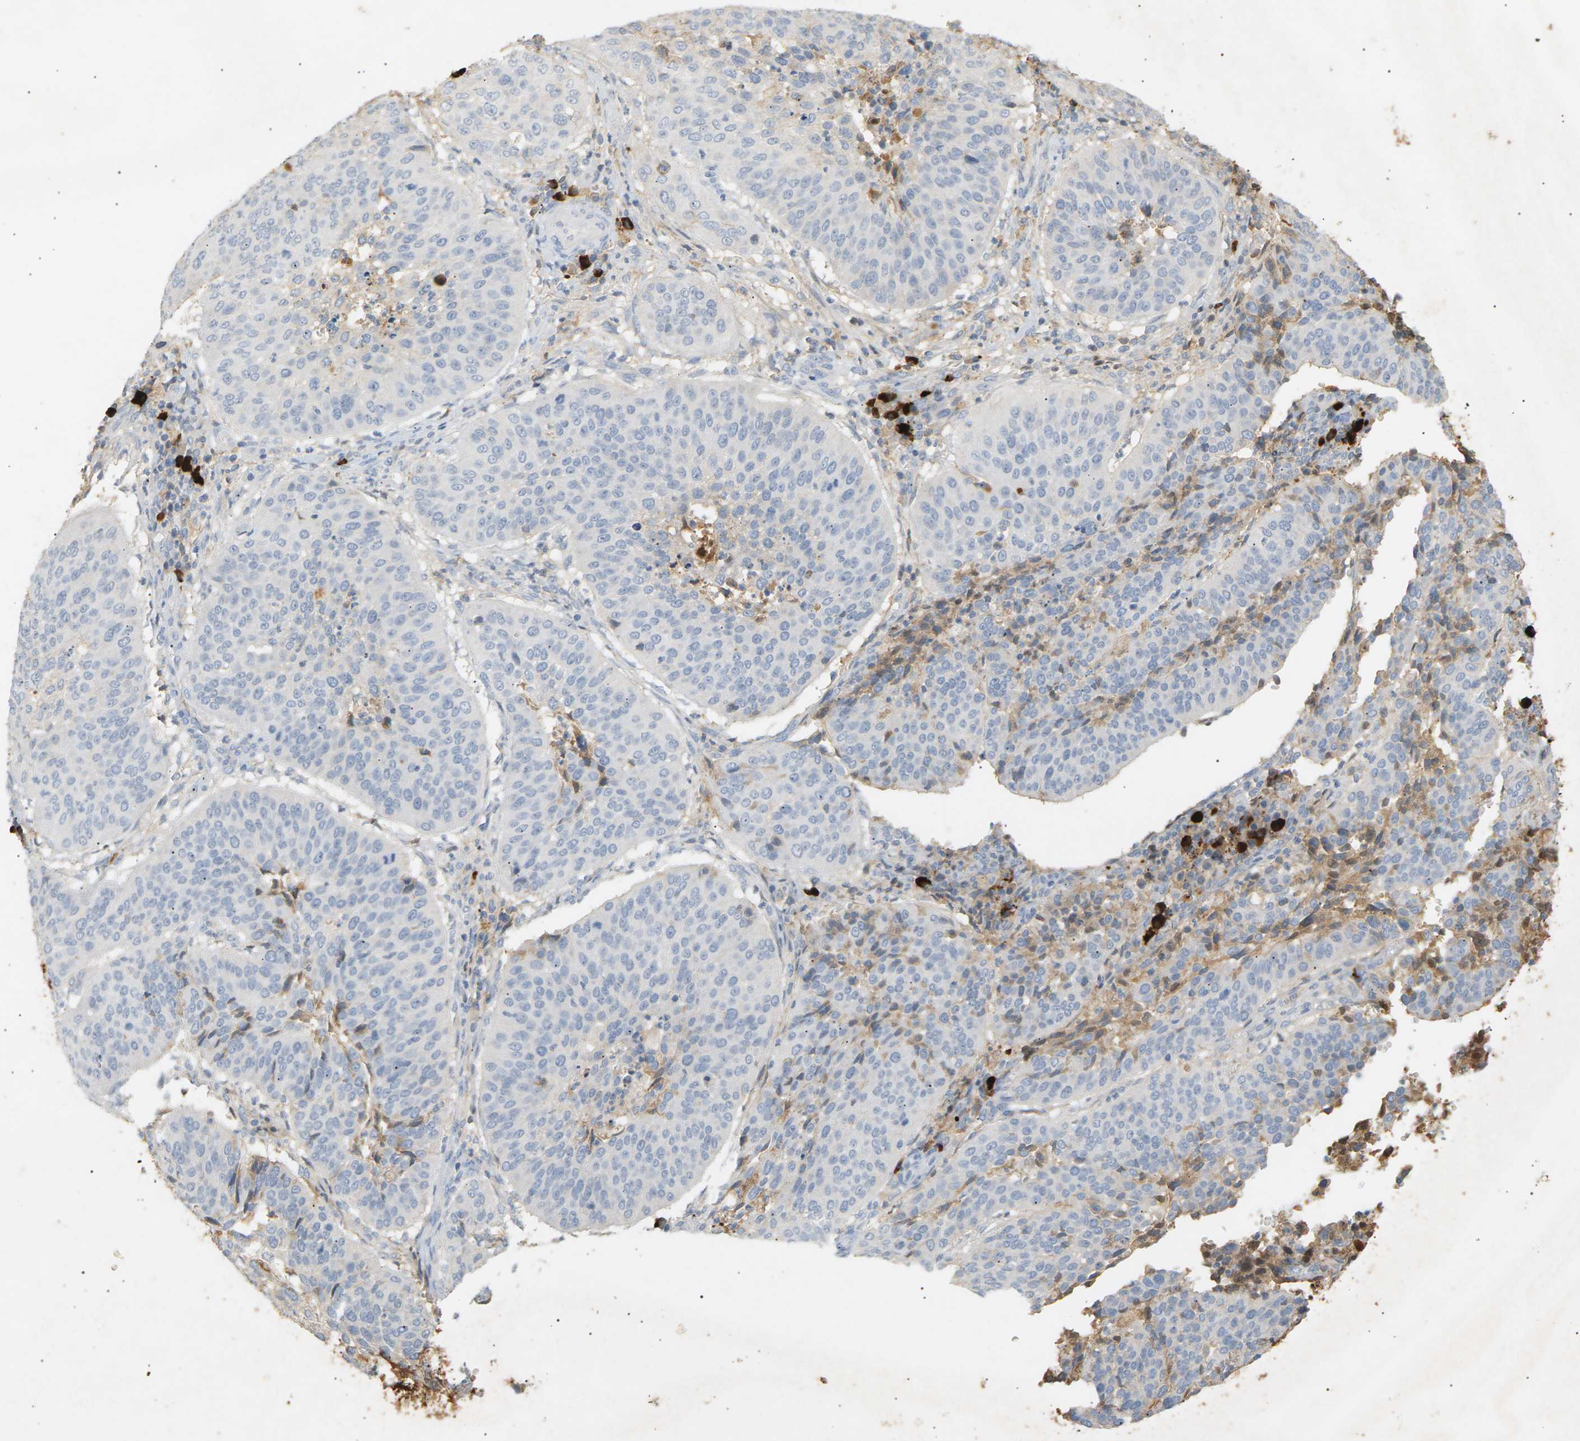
{"staining": {"intensity": "negative", "quantity": "none", "location": "none"}, "tissue": "cervical cancer", "cell_type": "Tumor cells", "image_type": "cancer", "snomed": [{"axis": "morphology", "description": "Normal tissue, NOS"}, {"axis": "morphology", "description": "Squamous cell carcinoma, NOS"}, {"axis": "topography", "description": "Cervix"}], "caption": "A high-resolution micrograph shows immunohistochemistry (IHC) staining of cervical cancer (squamous cell carcinoma), which exhibits no significant staining in tumor cells. (Stains: DAB (3,3'-diaminobenzidine) IHC with hematoxylin counter stain, Microscopy: brightfield microscopy at high magnification).", "gene": "IGLC3", "patient": {"sex": "female", "age": 39}}